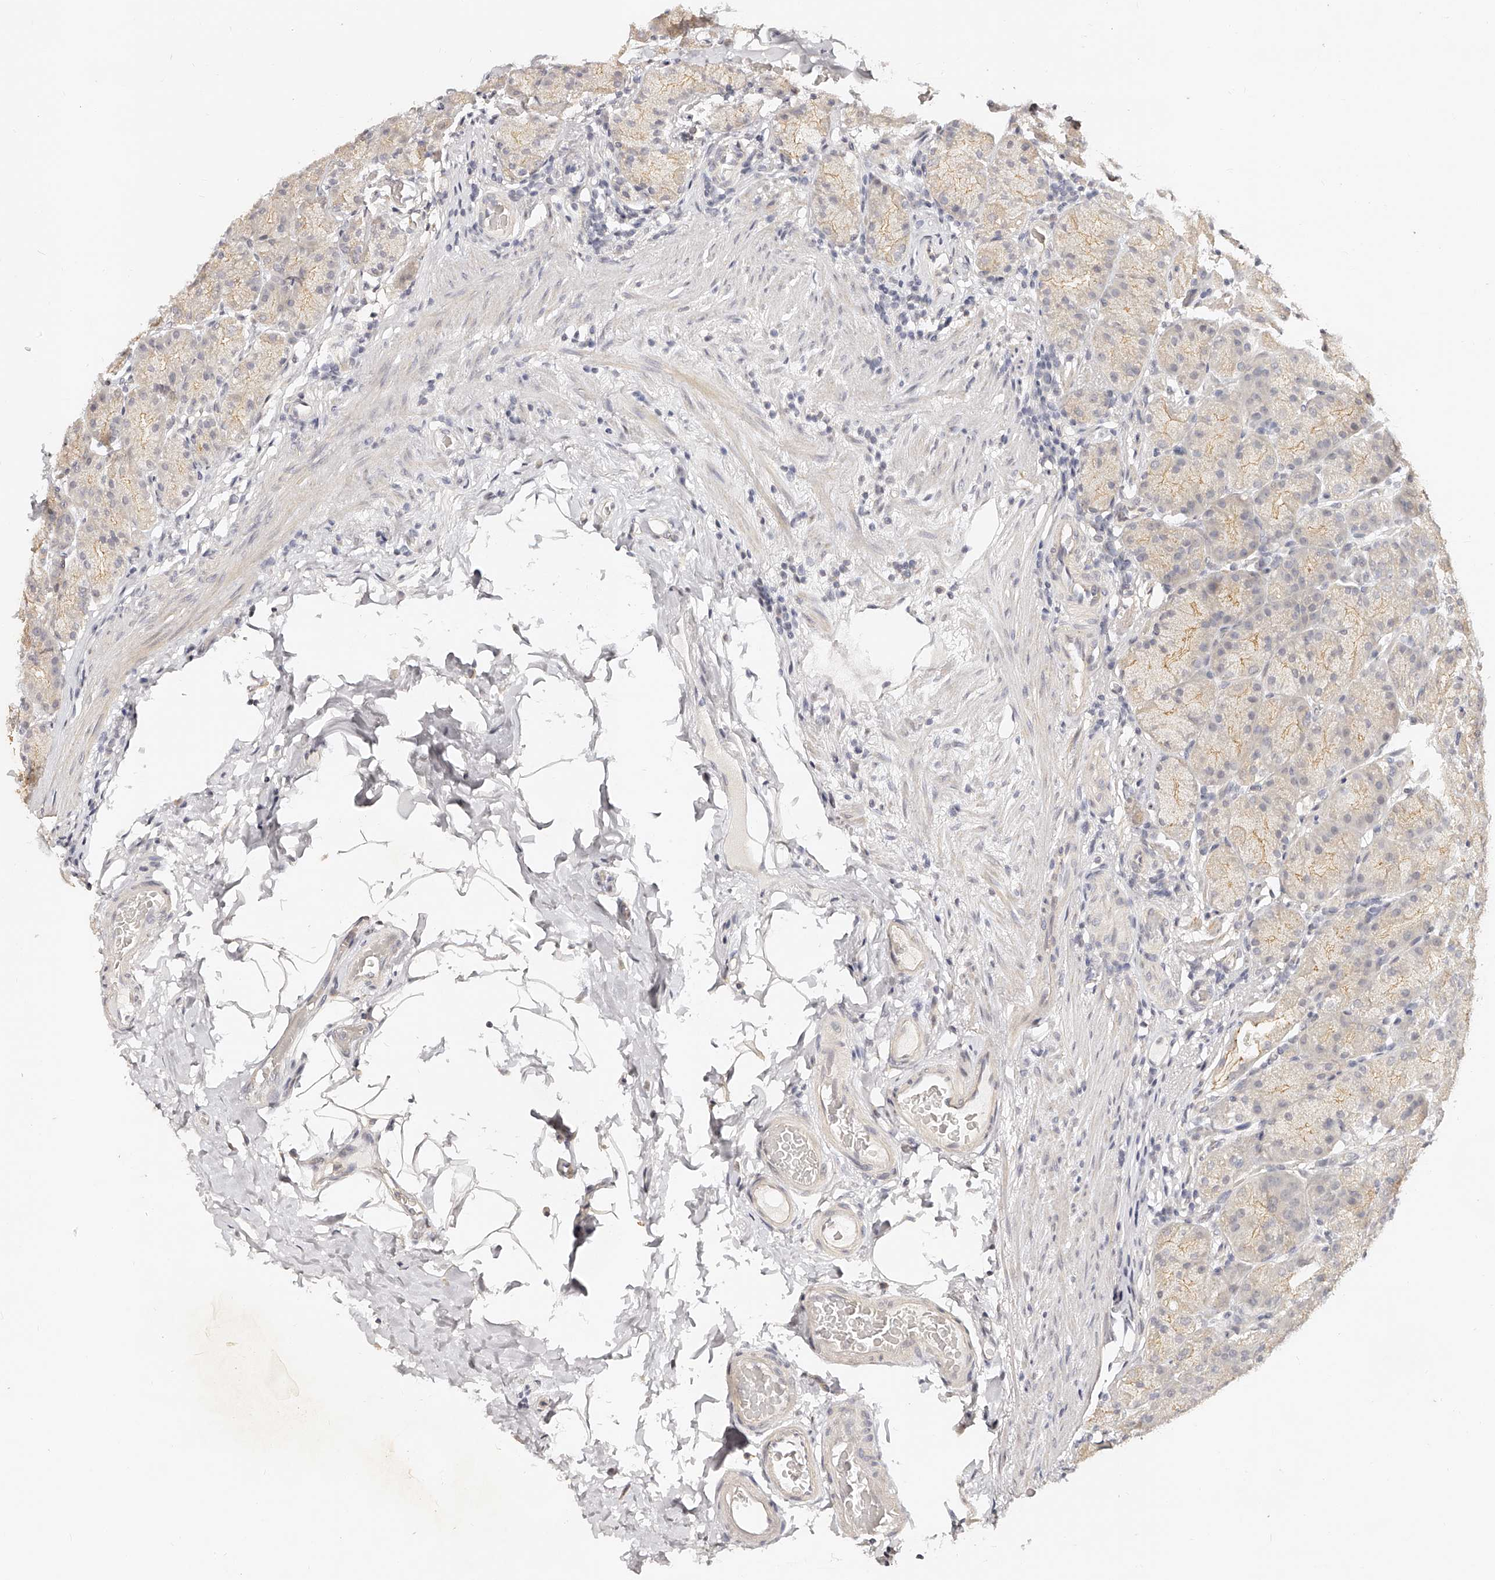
{"staining": {"intensity": "moderate", "quantity": "<25%", "location": "cytoplasmic/membranous"}, "tissue": "stomach", "cell_type": "Glandular cells", "image_type": "normal", "snomed": [{"axis": "morphology", "description": "Normal tissue, NOS"}, {"axis": "topography", "description": "Stomach, upper"}], "caption": "Protein analysis of normal stomach exhibits moderate cytoplasmic/membranous staining in approximately <25% of glandular cells.", "gene": "ZNF789", "patient": {"sex": "male", "age": 68}}